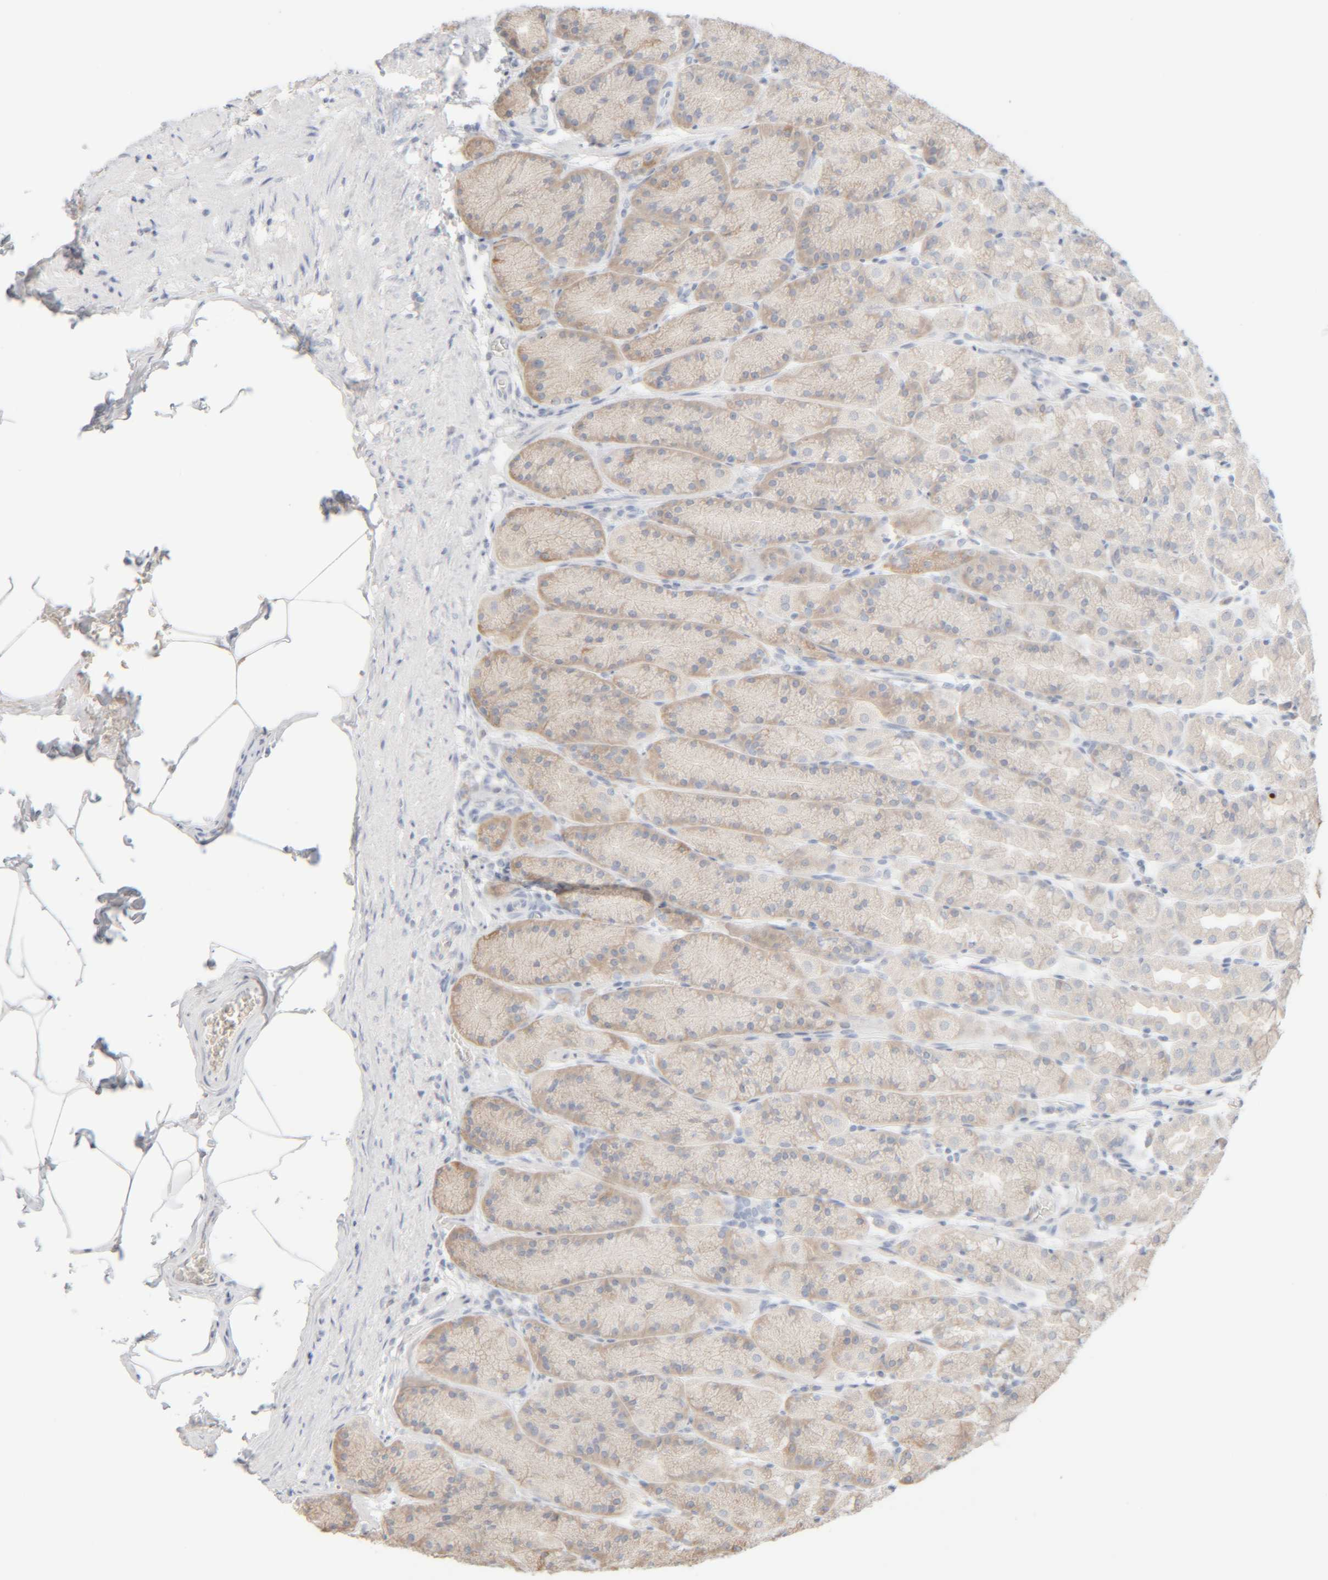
{"staining": {"intensity": "weak", "quantity": "<25%", "location": "cytoplasmic/membranous"}, "tissue": "stomach", "cell_type": "Glandular cells", "image_type": "normal", "snomed": [{"axis": "morphology", "description": "Normal tissue, NOS"}, {"axis": "topography", "description": "Stomach"}], "caption": "The image demonstrates no staining of glandular cells in normal stomach. Brightfield microscopy of immunohistochemistry (IHC) stained with DAB (3,3'-diaminobenzidine) (brown) and hematoxylin (blue), captured at high magnification.", "gene": "RIDA", "patient": {"sex": "male", "age": 42}}